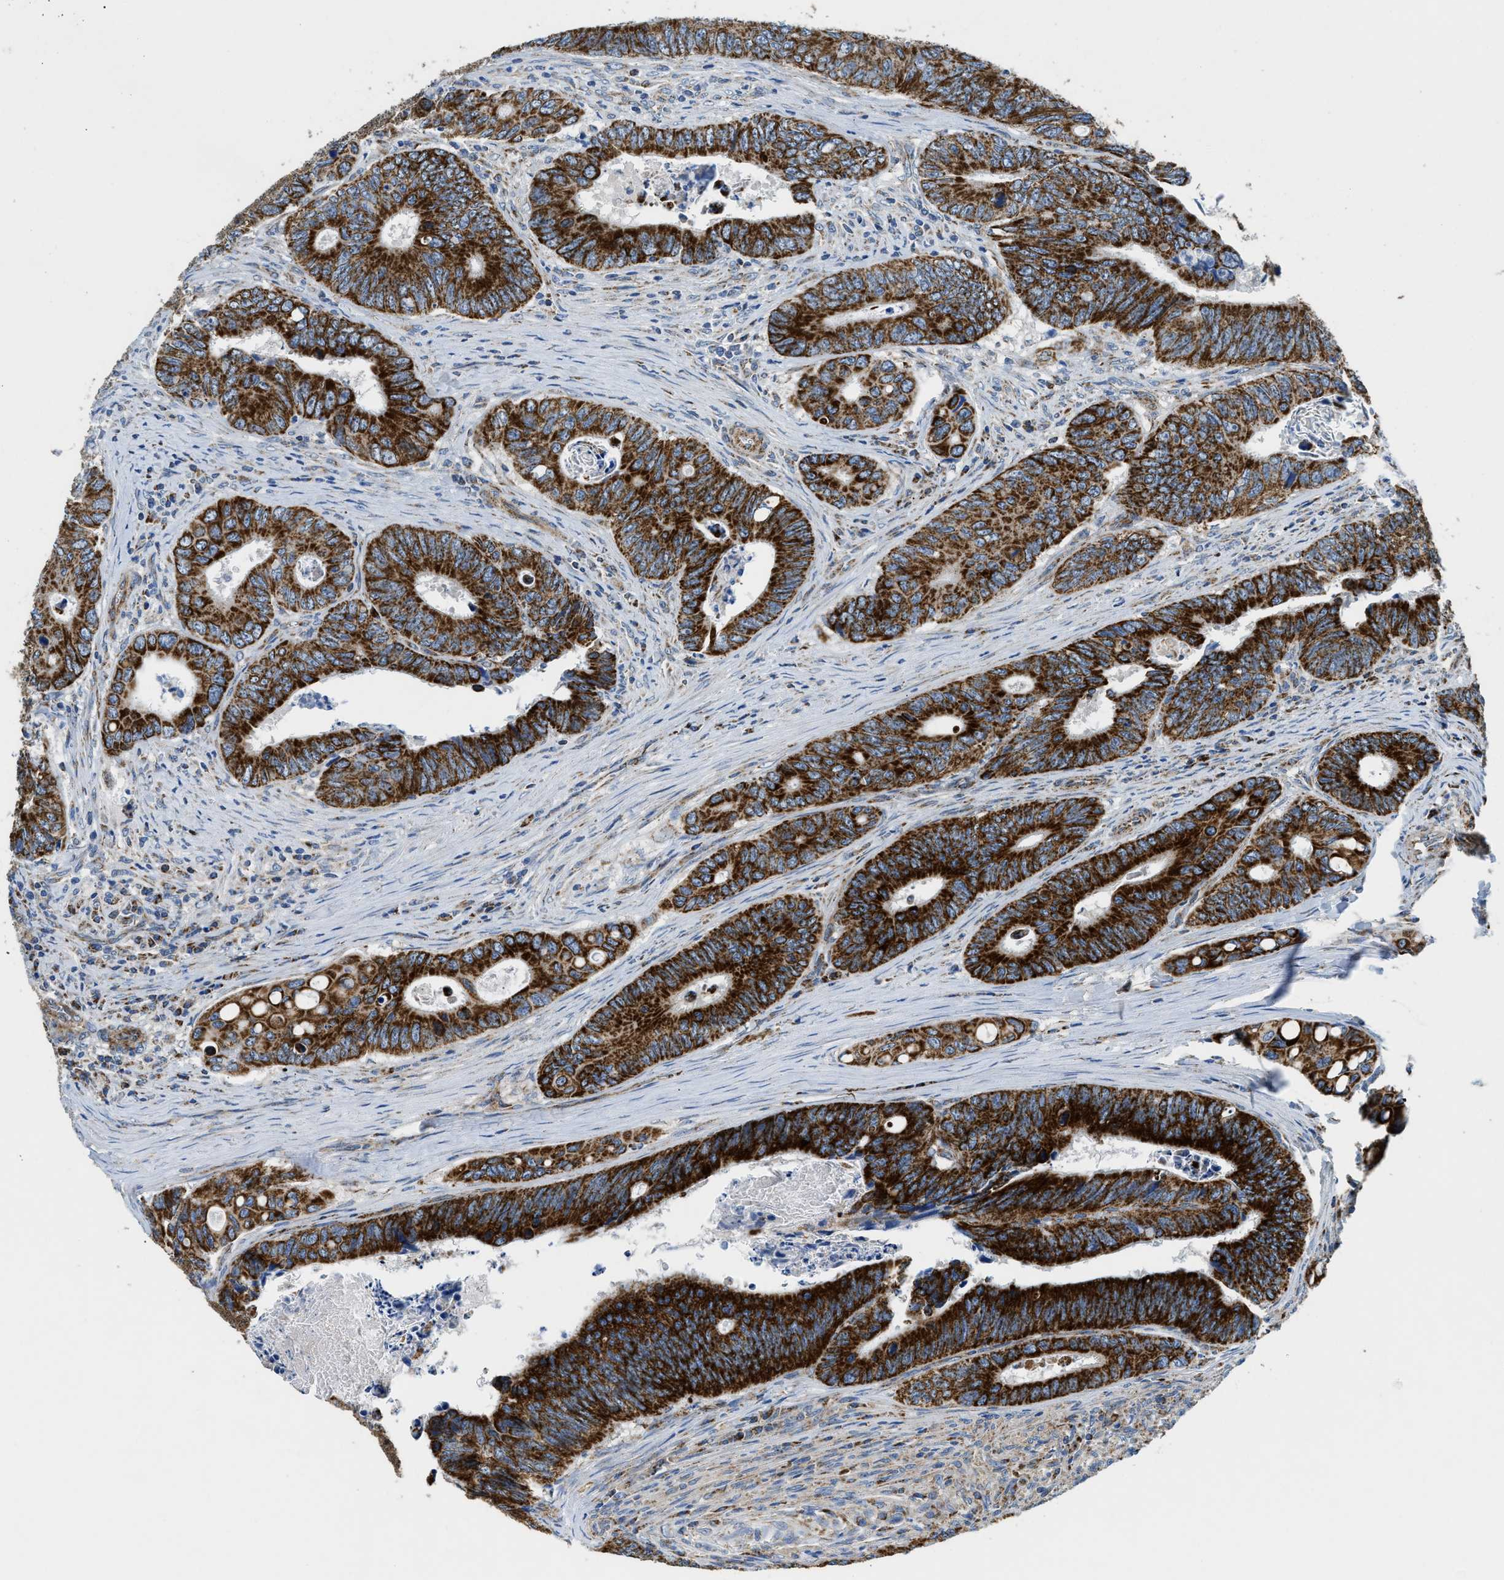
{"staining": {"intensity": "strong", "quantity": ">75%", "location": "cytoplasmic/membranous"}, "tissue": "colorectal cancer", "cell_type": "Tumor cells", "image_type": "cancer", "snomed": [{"axis": "morphology", "description": "Inflammation, NOS"}, {"axis": "morphology", "description": "Adenocarcinoma, NOS"}, {"axis": "topography", "description": "Colon"}], "caption": "A histopathology image showing strong cytoplasmic/membranous positivity in approximately >75% of tumor cells in adenocarcinoma (colorectal), as visualized by brown immunohistochemical staining.", "gene": "STK33", "patient": {"sex": "male", "age": 72}}